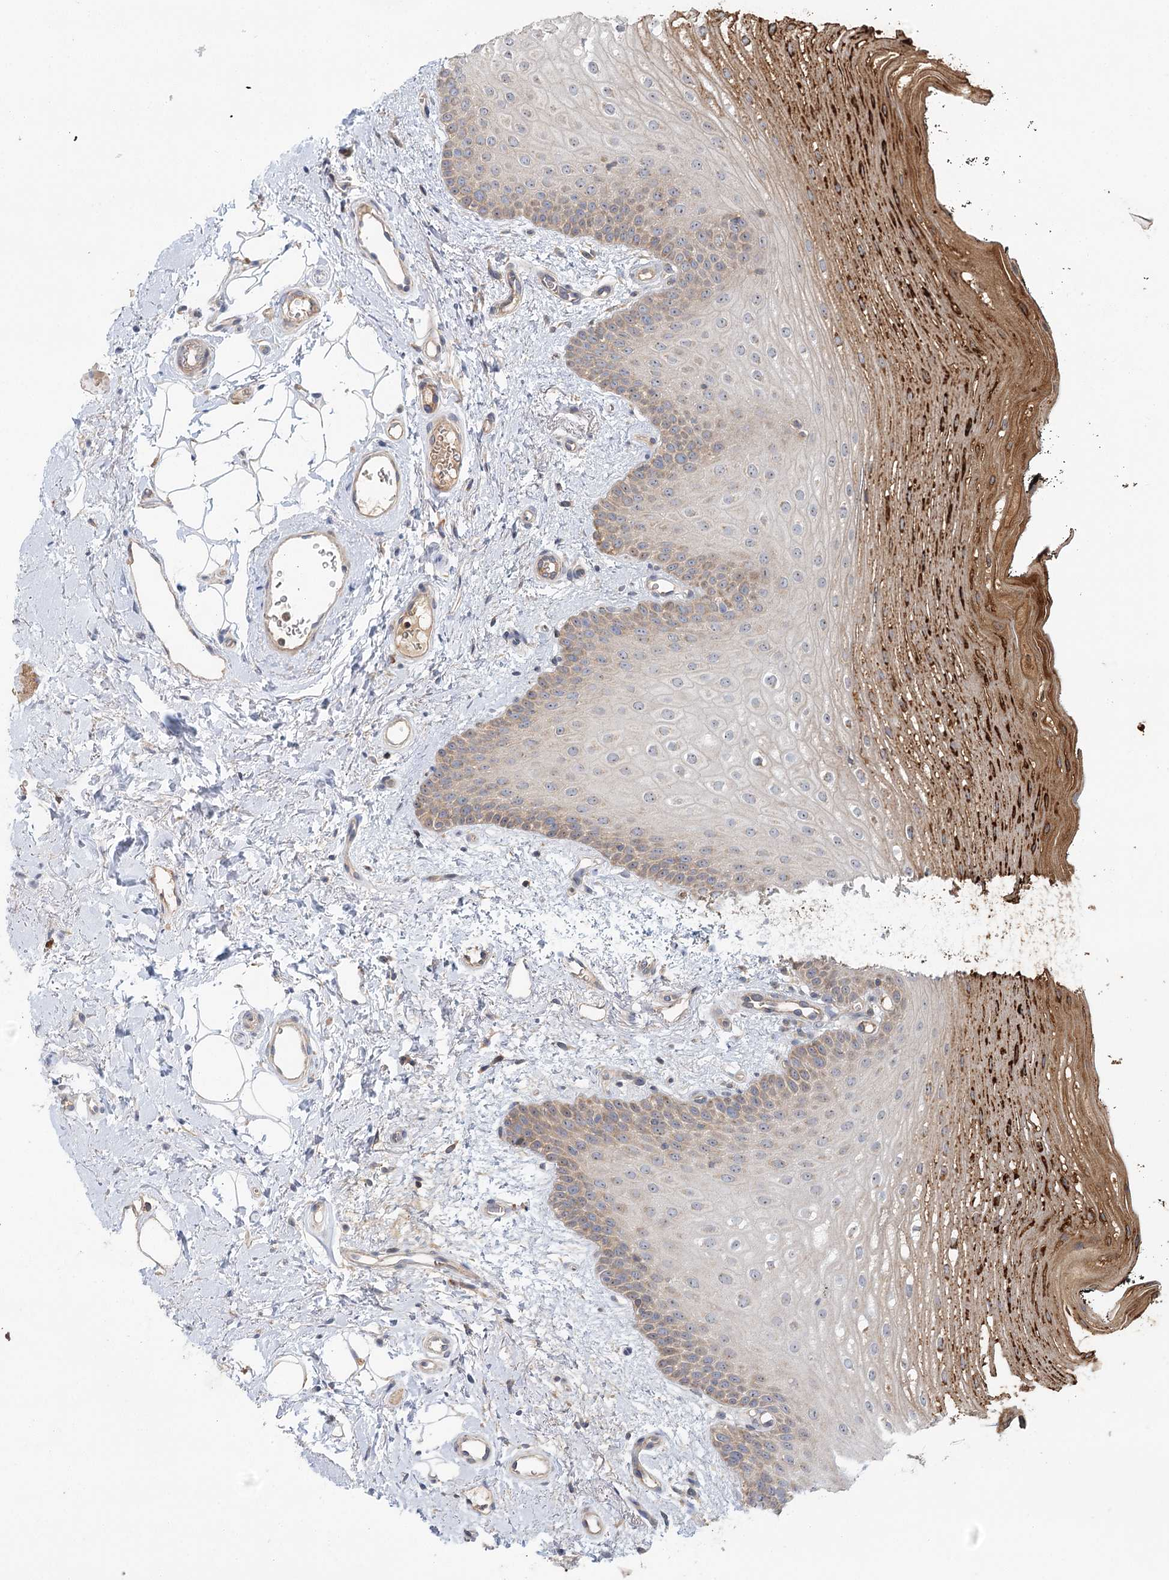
{"staining": {"intensity": "moderate", "quantity": "25%-75%", "location": "cytoplasmic/membranous,nuclear"}, "tissue": "oral mucosa", "cell_type": "Squamous epithelial cells", "image_type": "normal", "snomed": [{"axis": "morphology", "description": "No evidence of malignacy"}, {"axis": "topography", "description": "Oral tissue"}, {"axis": "topography", "description": "Head-Neck"}], "caption": "Normal oral mucosa was stained to show a protein in brown. There is medium levels of moderate cytoplasmic/membranous,nuclear positivity in about 25%-75% of squamous epithelial cells.", "gene": "ENSG00000273217", "patient": {"sex": "male", "age": 68}}